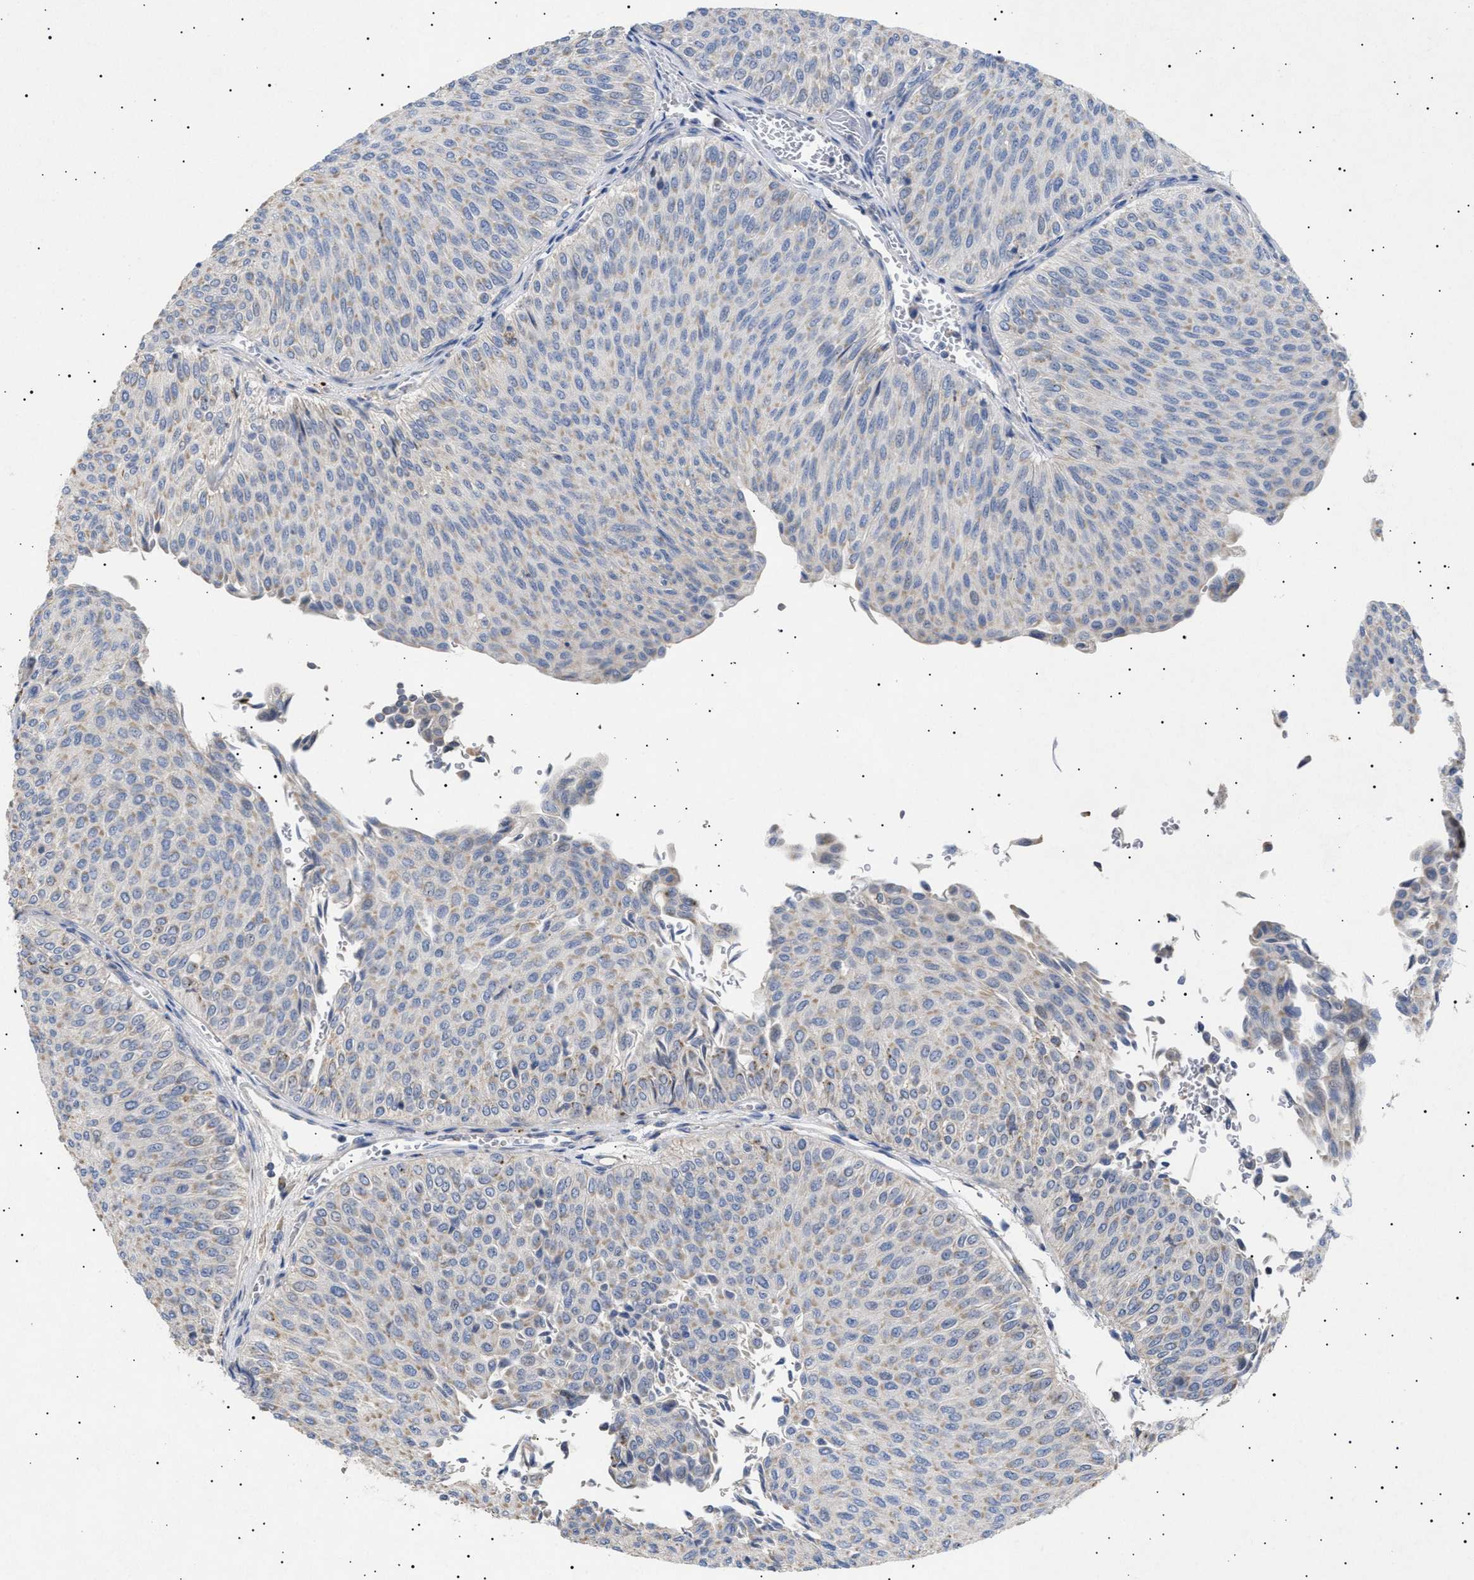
{"staining": {"intensity": "weak", "quantity": "25%-75%", "location": "cytoplasmic/membranous"}, "tissue": "urothelial cancer", "cell_type": "Tumor cells", "image_type": "cancer", "snomed": [{"axis": "morphology", "description": "Urothelial carcinoma, Low grade"}, {"axis": "topography", "description": "Urinary bladder"}], "caption": "Urothelial carcinoma (low-grade) stained for a protein (brown) exhibits weak cytoplasmic/membranous positive expression in about 25%-75% of tumor cells.", "gene": "SIRT5", "patient": {"sex": "male", "age": 78}}